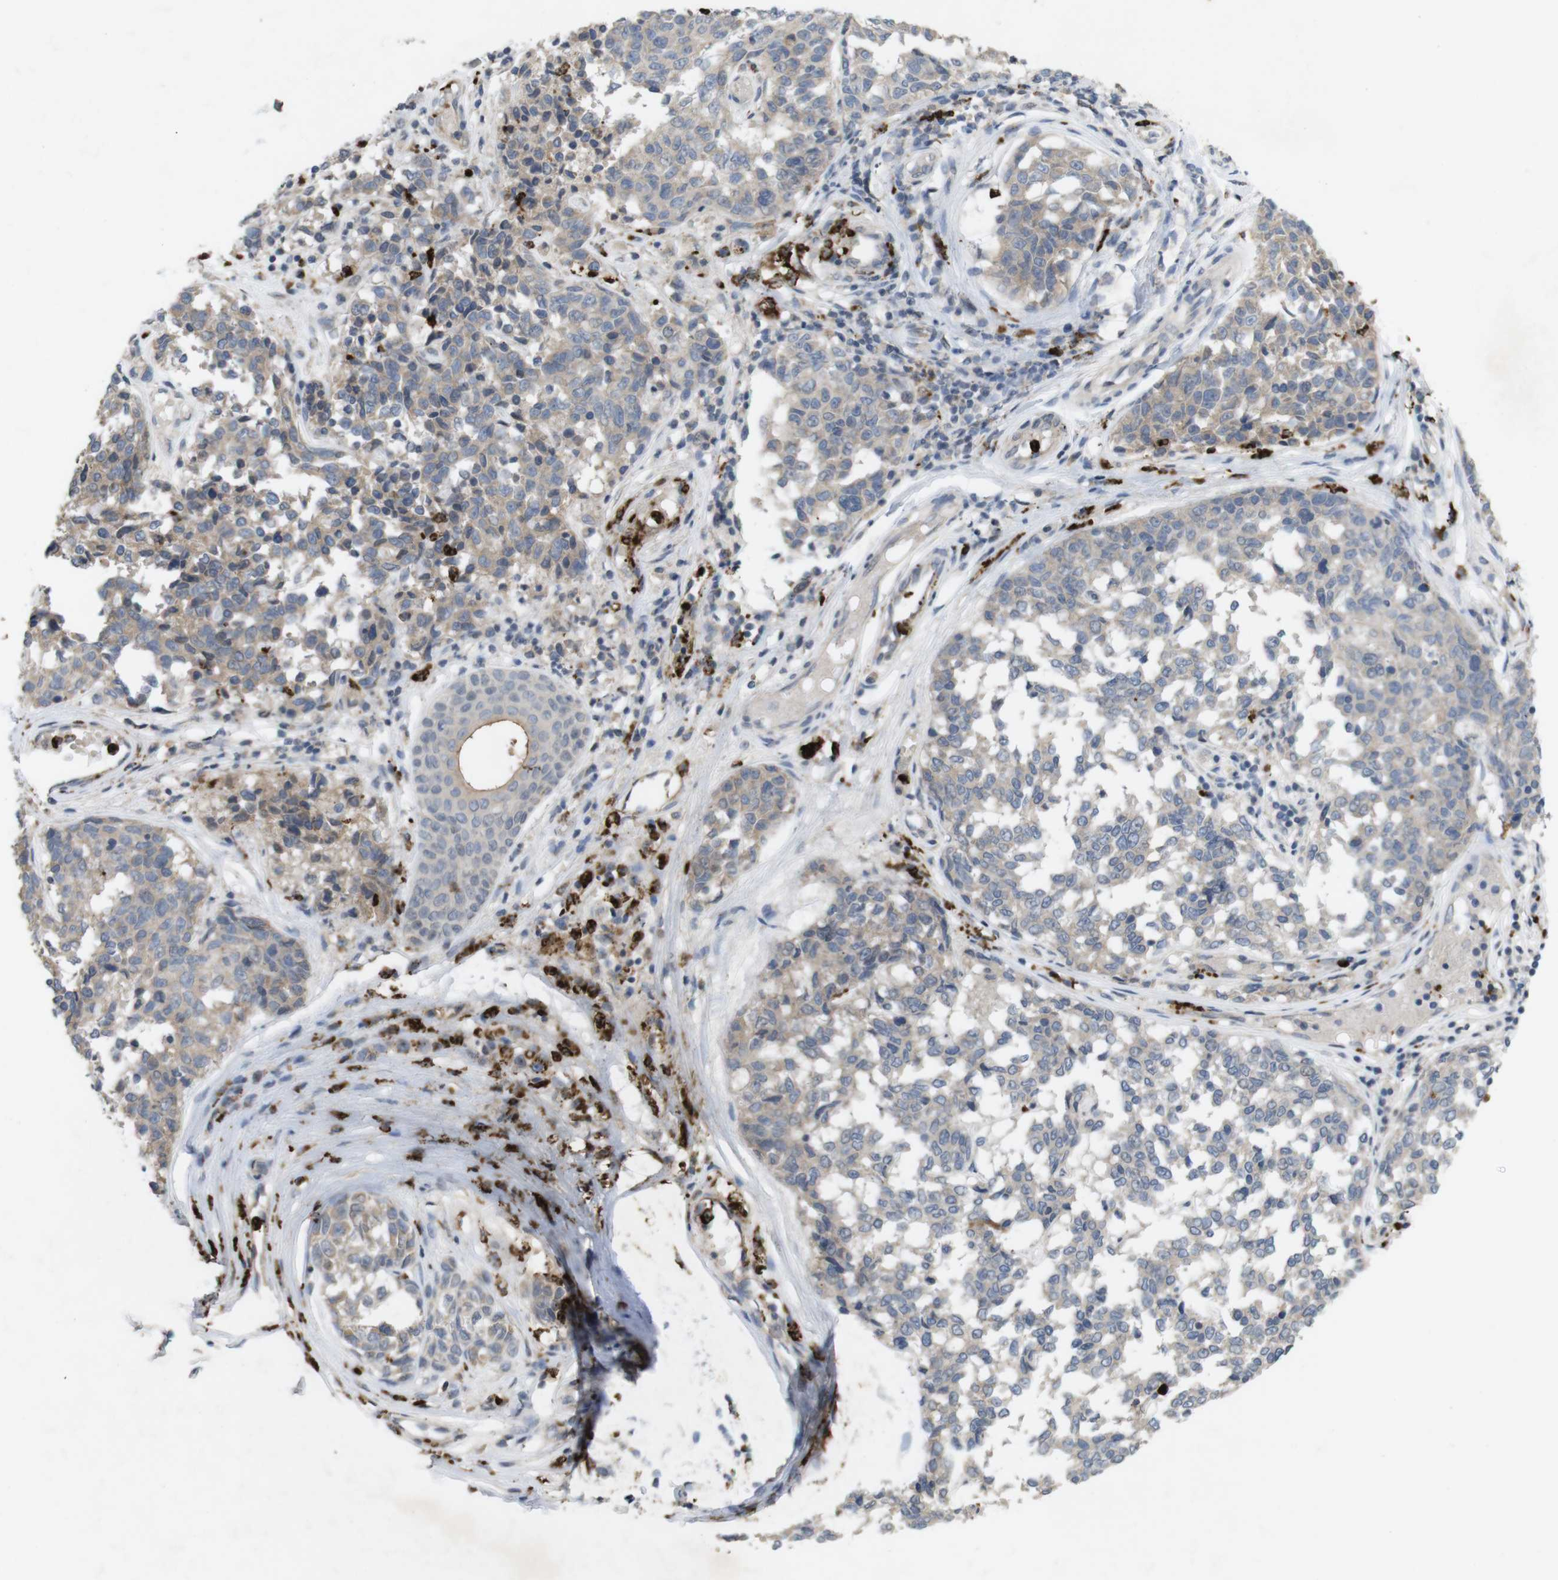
{"staining": {"intensity": "weak", "quantity": "25%-75%", "location": "cytoplasmic/membranous"}, "tissue": "melanoma", "cell_type": "Tumor cells", "image_type": "cancer", "snomed": [{"axis": "morphology", "description": "Malignant melanoma, NOS"}, {"axis": "topography", "description": "Skin"}], "caption": "Brown immunohistochemical staining in human malignant melanoma exhibits weak cytoplasmic/membranous positivity in approximately 25%-75% of tumor cells. Immunohistochemistry stains the protein of interest in brown and the nuclei are stained blue.", "gene": "TSPAN14", "patient": {"sex": "female", "age": 64}}